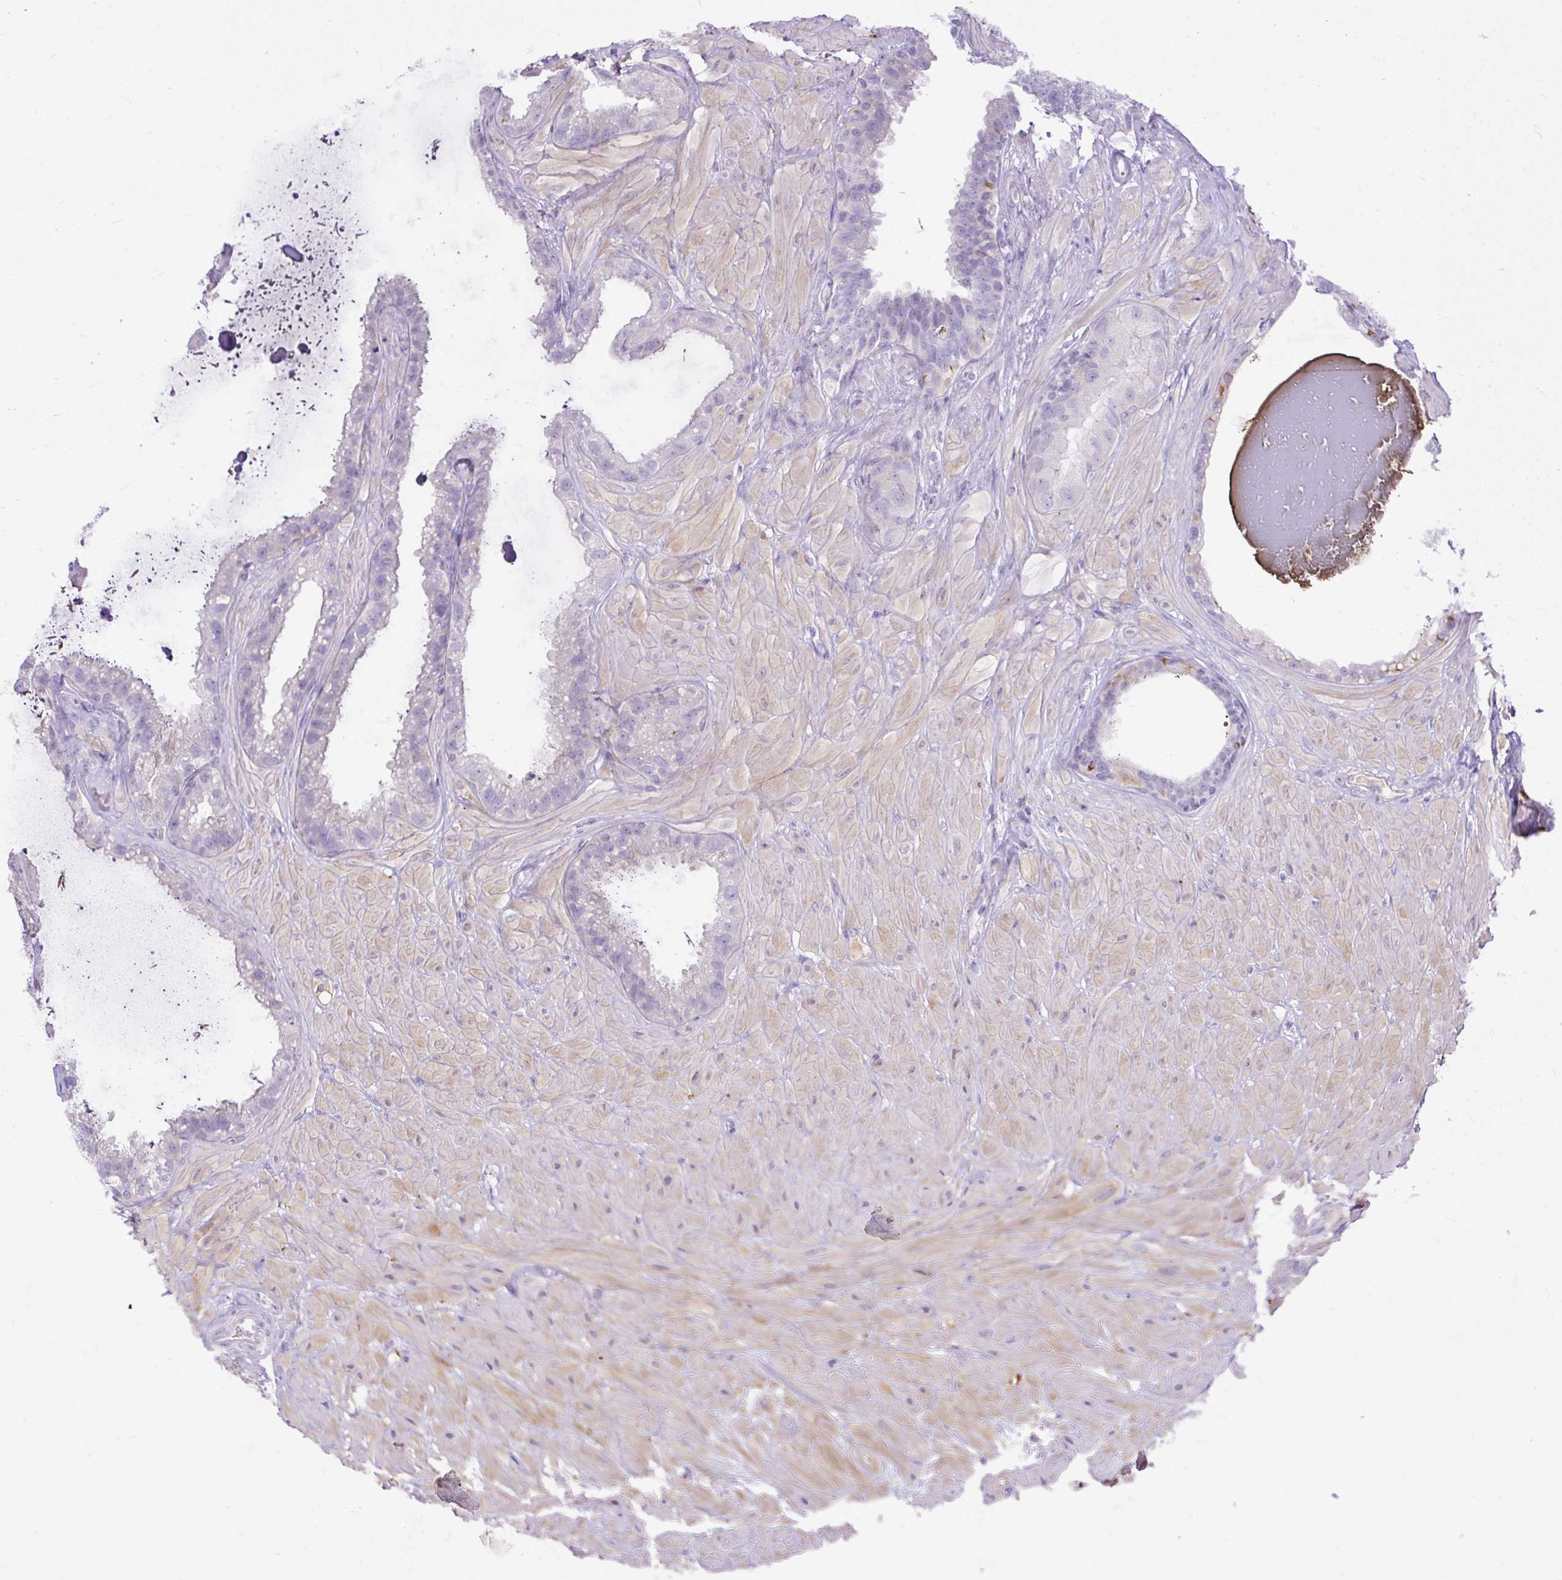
{"staining": {"intensity": "negative", "quantity": "none", "location": "none"}, "tissue": "seminal vesicle", "cell_type": "Glandular cells", "image_type": "normal", "snomed": [{"axis": "morphology", "description": "Normal tissue, NOS"}, {"axis": "topography", "description": "Seminal veicle"}, {"axis": "topography", "description": "Peripheral nerve tissue"}], "caption": "Human seminal vesicle stained for a protein using IHC reveals no staining in glandular cells.", "gene": "SPTBN5", "patient": {"sex": "male", "age": 76}}